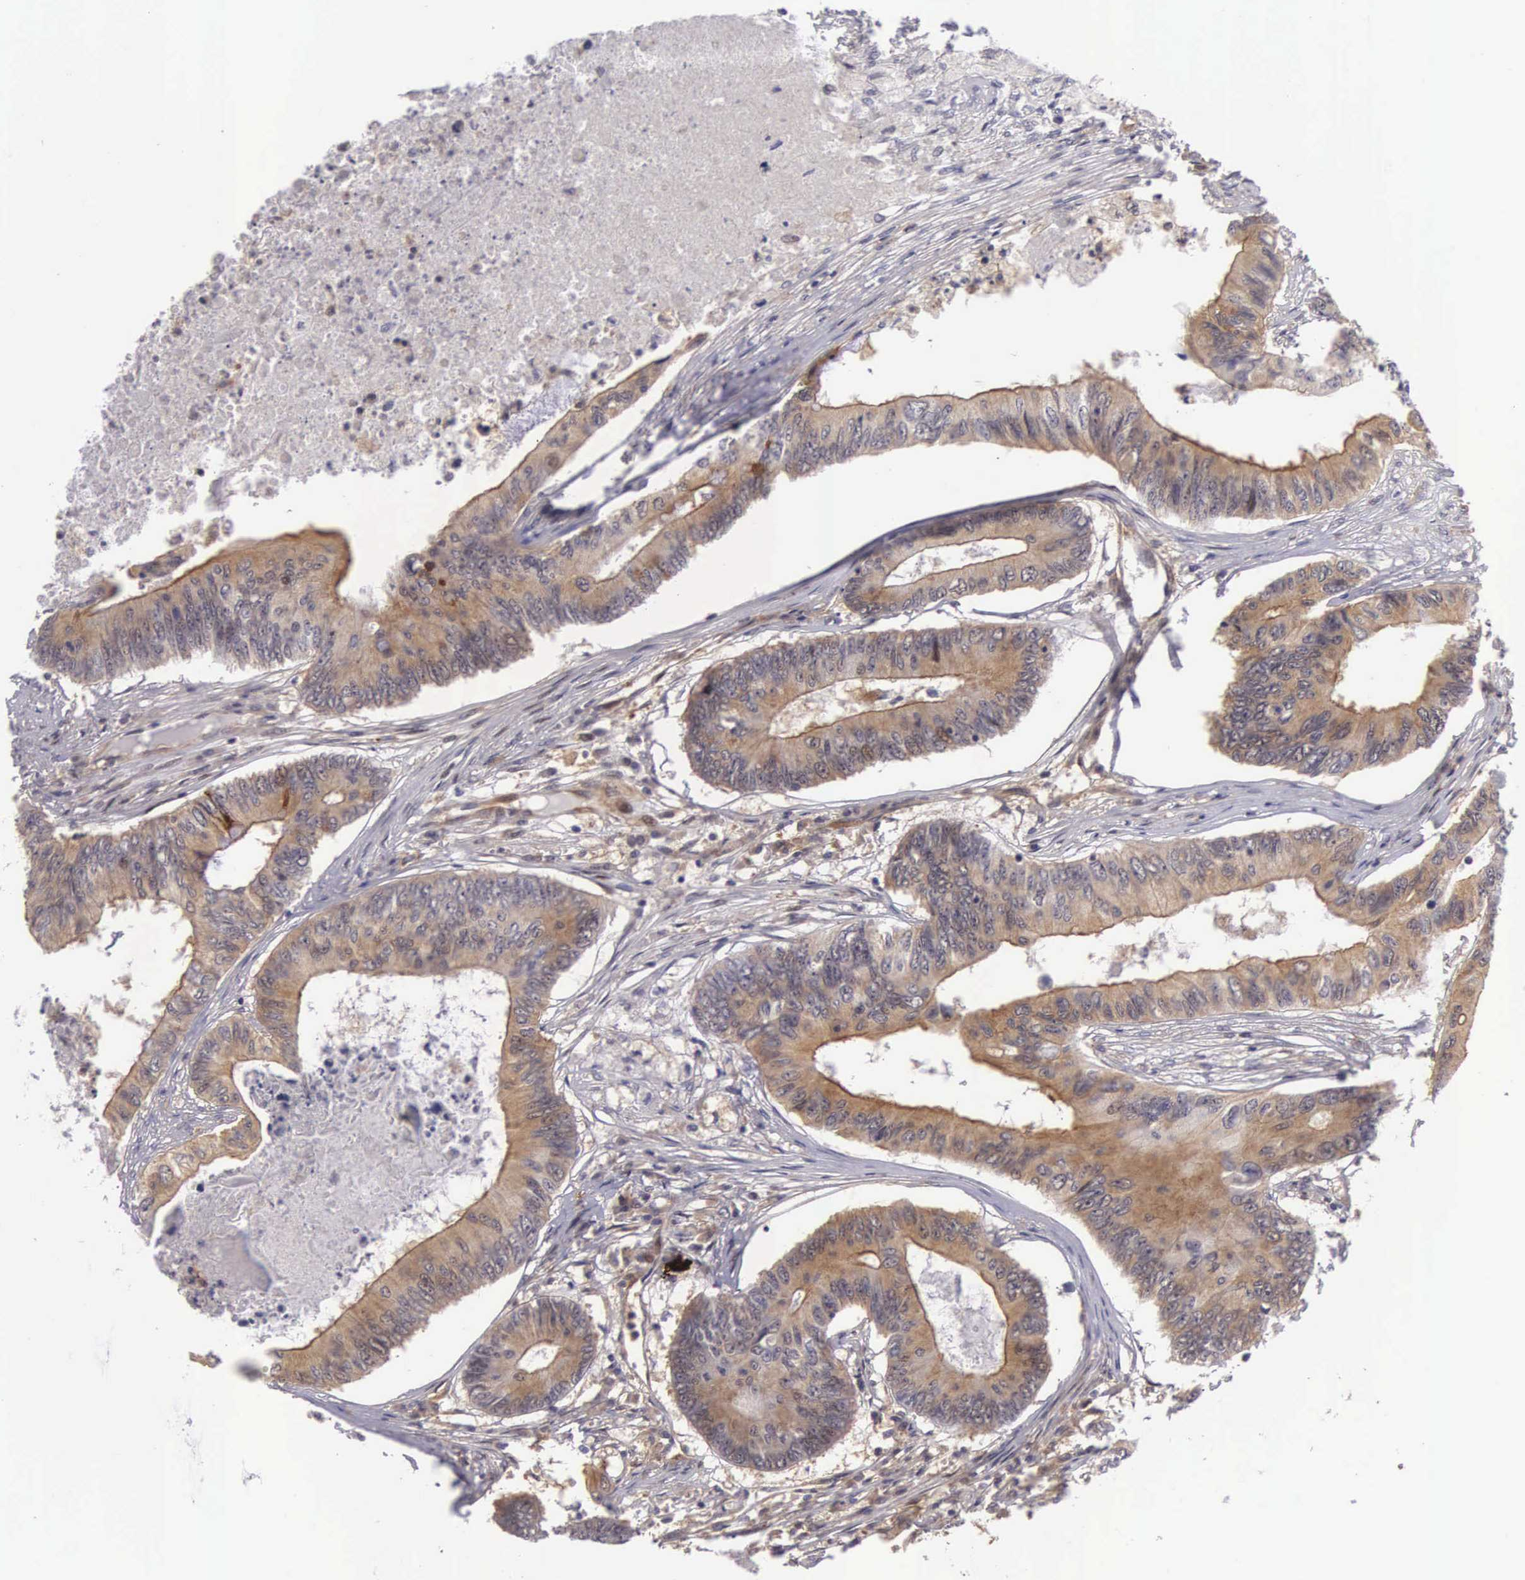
{"staining": {"intensity": "weak", "quantity": ">75%", "location": "cytoplasmic/membranous"}, "tissue": "colorectal cancer", "cell_type": "Tumor cells", "image_type": "cancer", "snomed": [{"axis": "morphology", "description": "Adenocarcinoma, NOS"}, {"axis": "topography", "description": "Colon"}], "caption": "Immunohistochemical staining of human colorectal cancer reveals low levels of weak cytoplasmic/membranous positivity in approximately >75% of tumor cells.", "gene": "EMID1", "patient": {"sex": "male", "age": 65}}